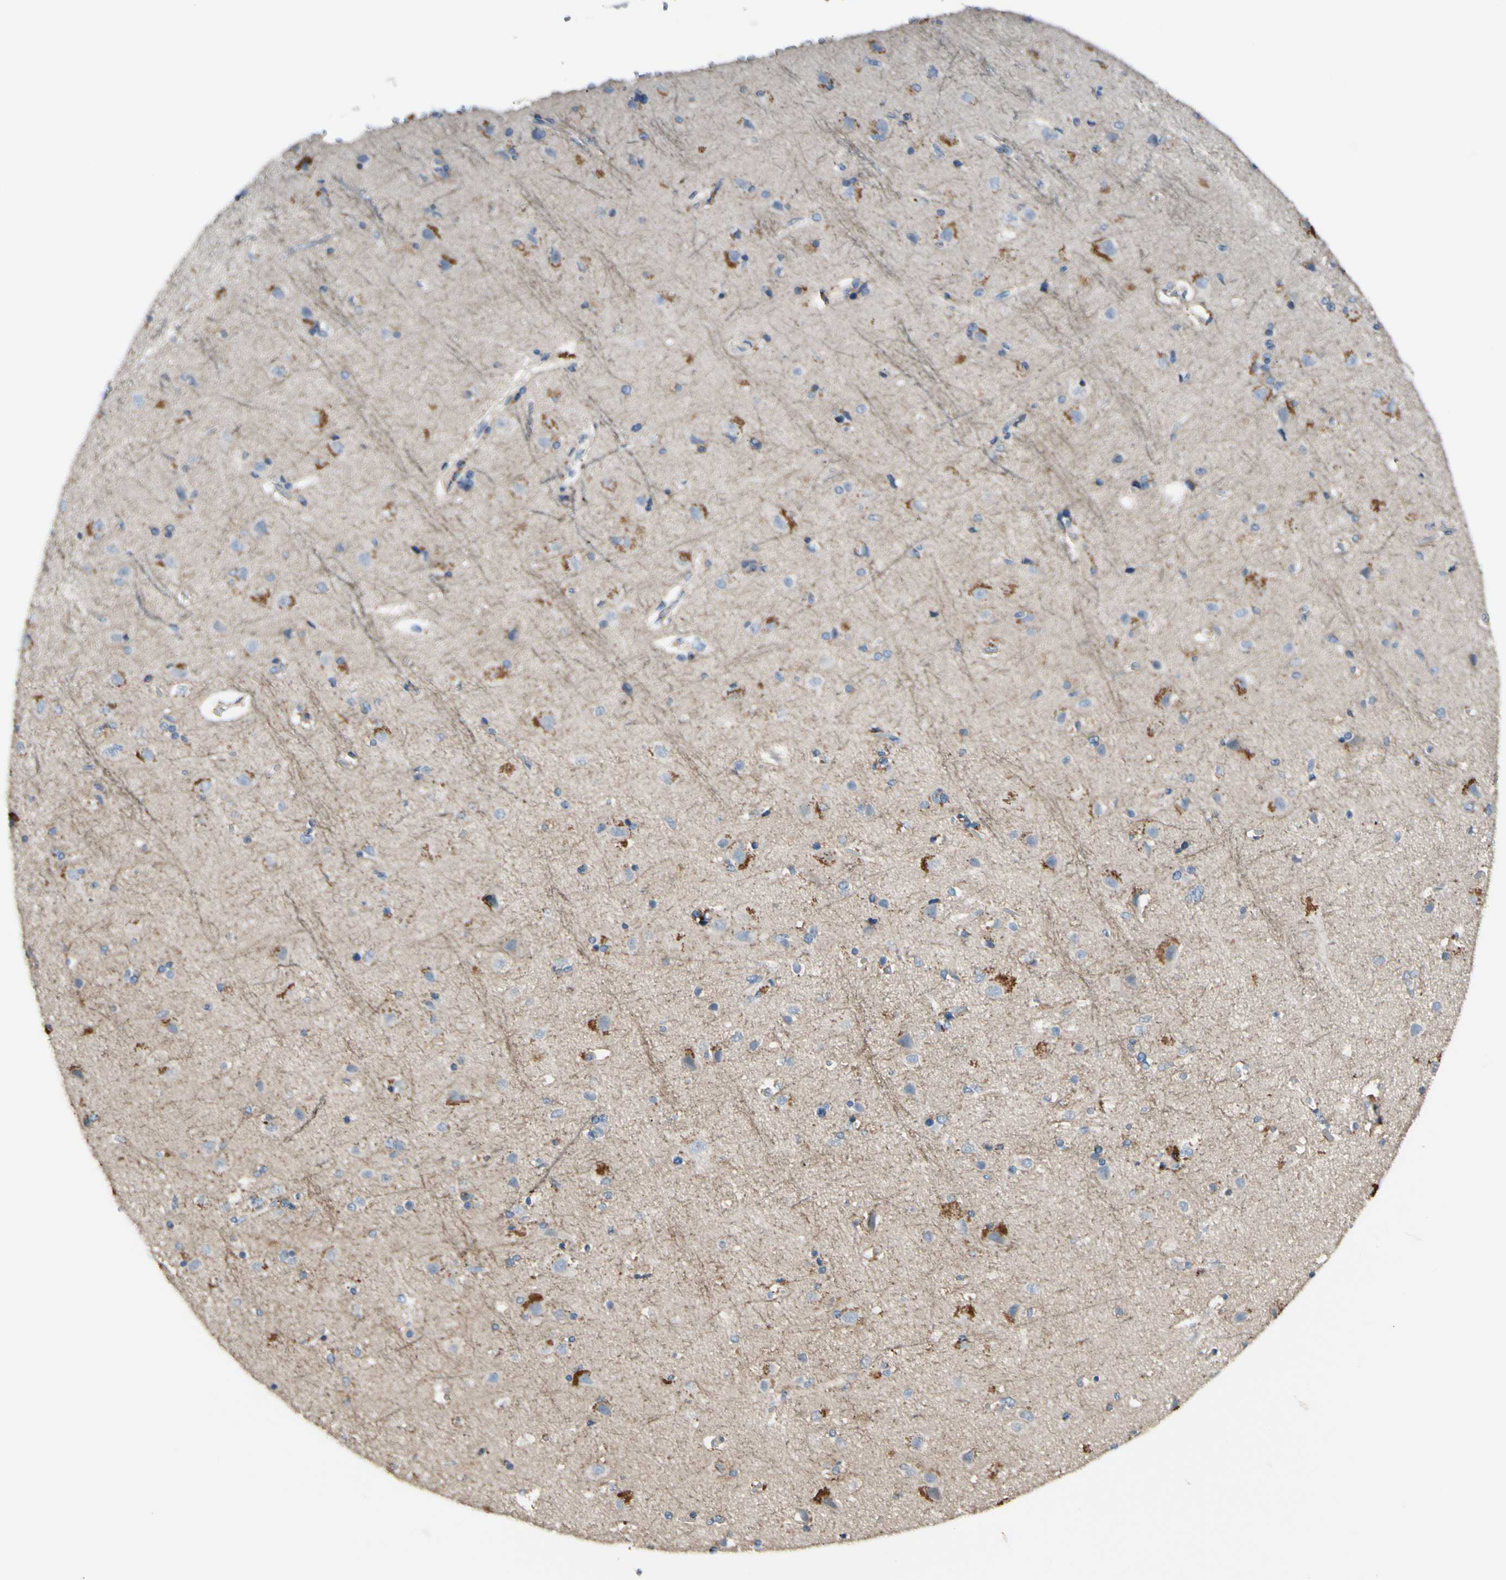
{"staining": {"intensity": "weak", "quantity": ">75%", "location": "cytoplasmic/membranous"}, "tissue": "cerebral cortex", "cell_type": "Endothelial cells", "image_type": "normal", "snomed": [{"axis": "morphology", "description": "Normal tissue, NOS"}, {"axis": "topography", "description": "Cerebral cortex"}], "caption": "Protein staining of benign cerebral cortex exhibits weak cytoplasmic/membranous expression in about >75% of endothelial cells.", "gene": "EPHA3", "patient": {"sex": "female", "age": 54}}